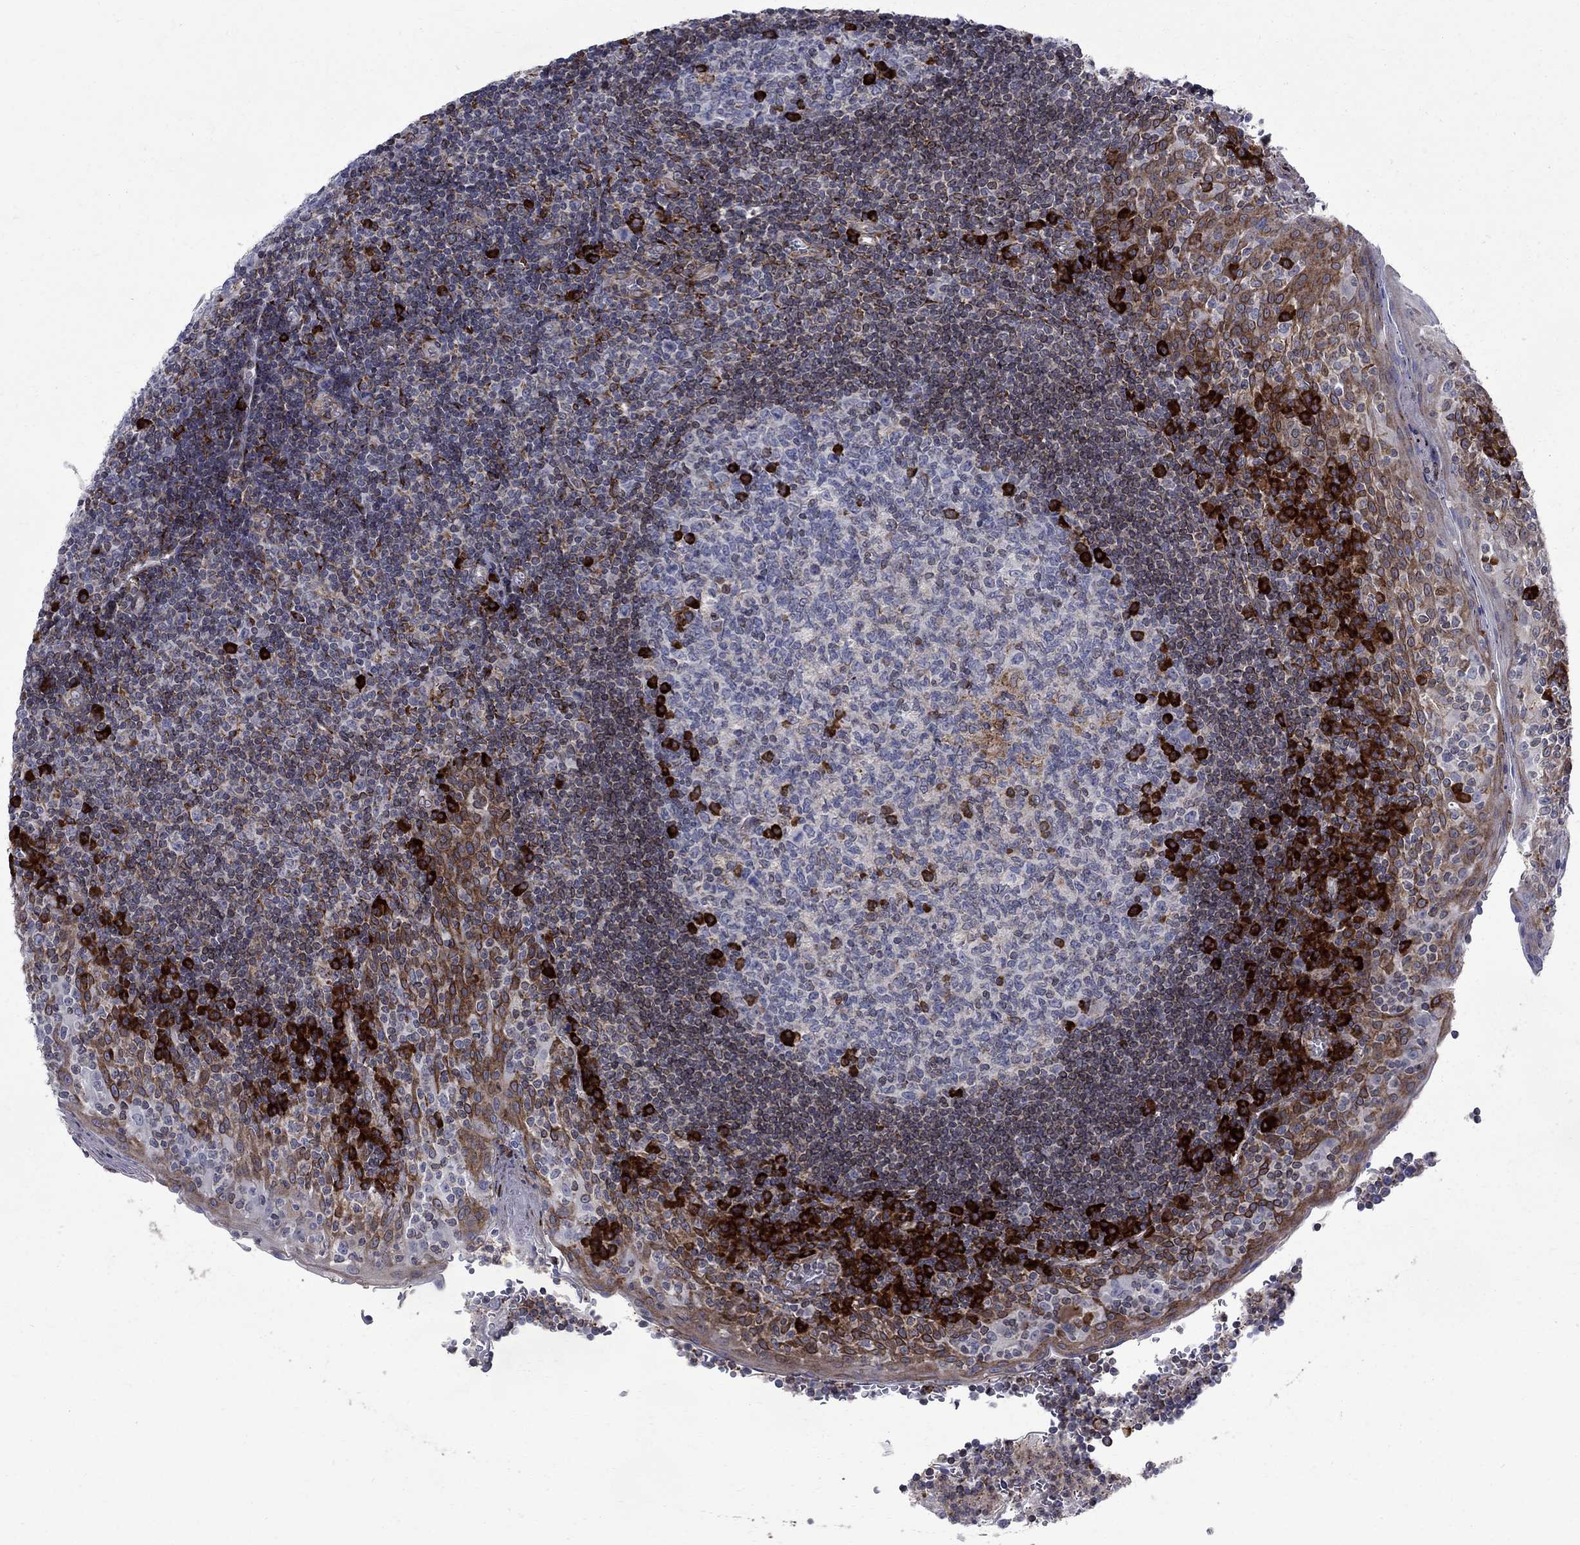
{"staining": {"intensity": "strong", "quantity": "<25%", "location": "cytoplasmic/membranous"}, "tissue": "tonsil", "cell_type": "Germinal center cells", "image_type": "normal", "snomed": [{"axis": "morphology", "description": "Normal tissue, NOS"}, {"axis": "topography", "description": "Tonsil"}], "caption": "Approximately <25% of germinal center cells in unremarkable human tonsil show strong cytoplasmic/membranous protein expression as visualized by brown immunohistochemical staining.", "gene": "CAB39L", "patient": {"sex": "female", "age": 13}}